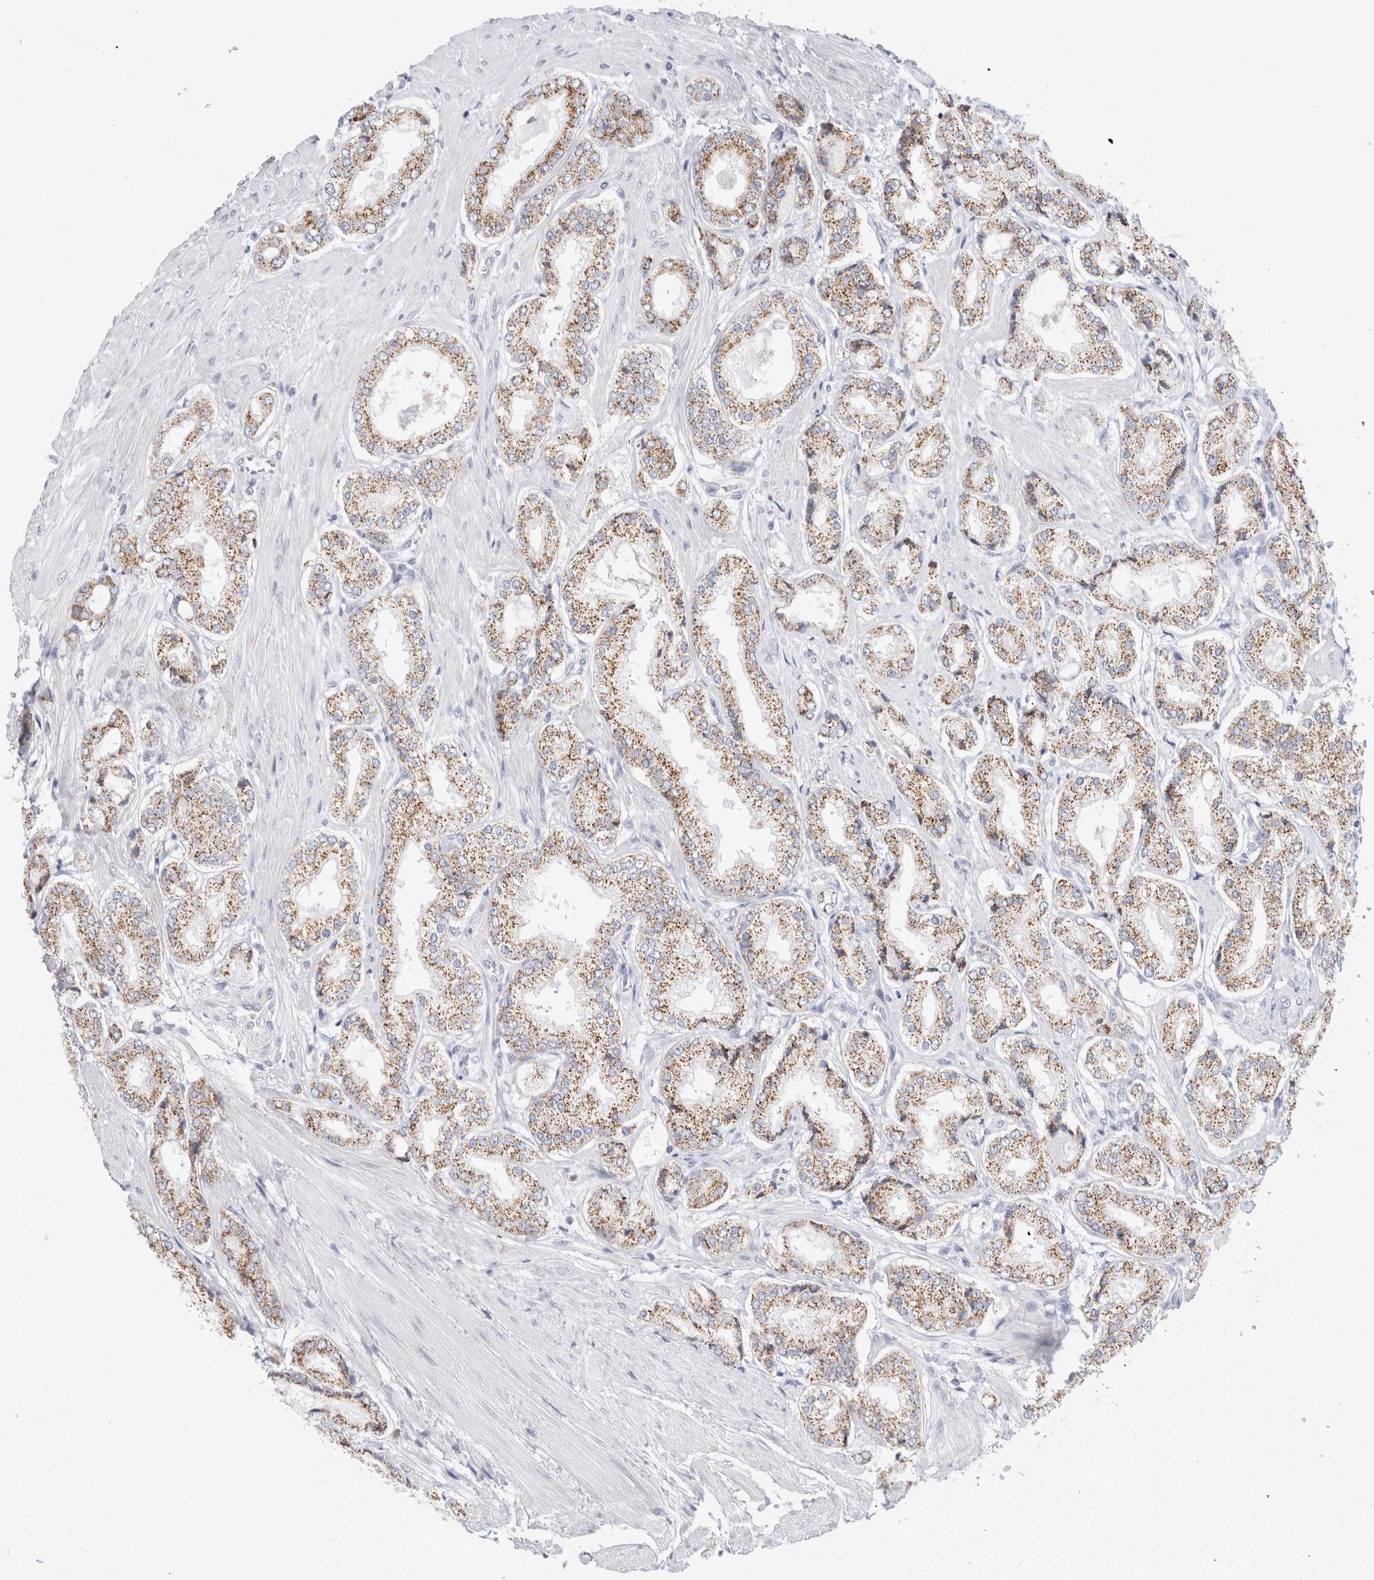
{"staining": {"intensity": "moderate", "quantity": ">75%", "location": "cytoplasmic/membranous"}, "tissue": "prostate cancer", "cell_type": "Tumor cells", "image_type": "cancer", "snomed": [{"axis": "morphology", "description": "Adenocarcinoma, Low grade"}, {"axis": "topography", "description": "Prostate"}], "caption": "Immunohistochemistry (IHC) histopathology image of neoplastic tissue: prostate cancer (low-grade adenocarcinoma) stained using IHC displays medium levels of moderate protein expression localized specifically in the cytoplasmic/membranous of tumor cells, appearing as a cytoplasmic/membranous brown color.", "gene": "ECHDC2", "patient": {"sex": "male", "age": 62}}